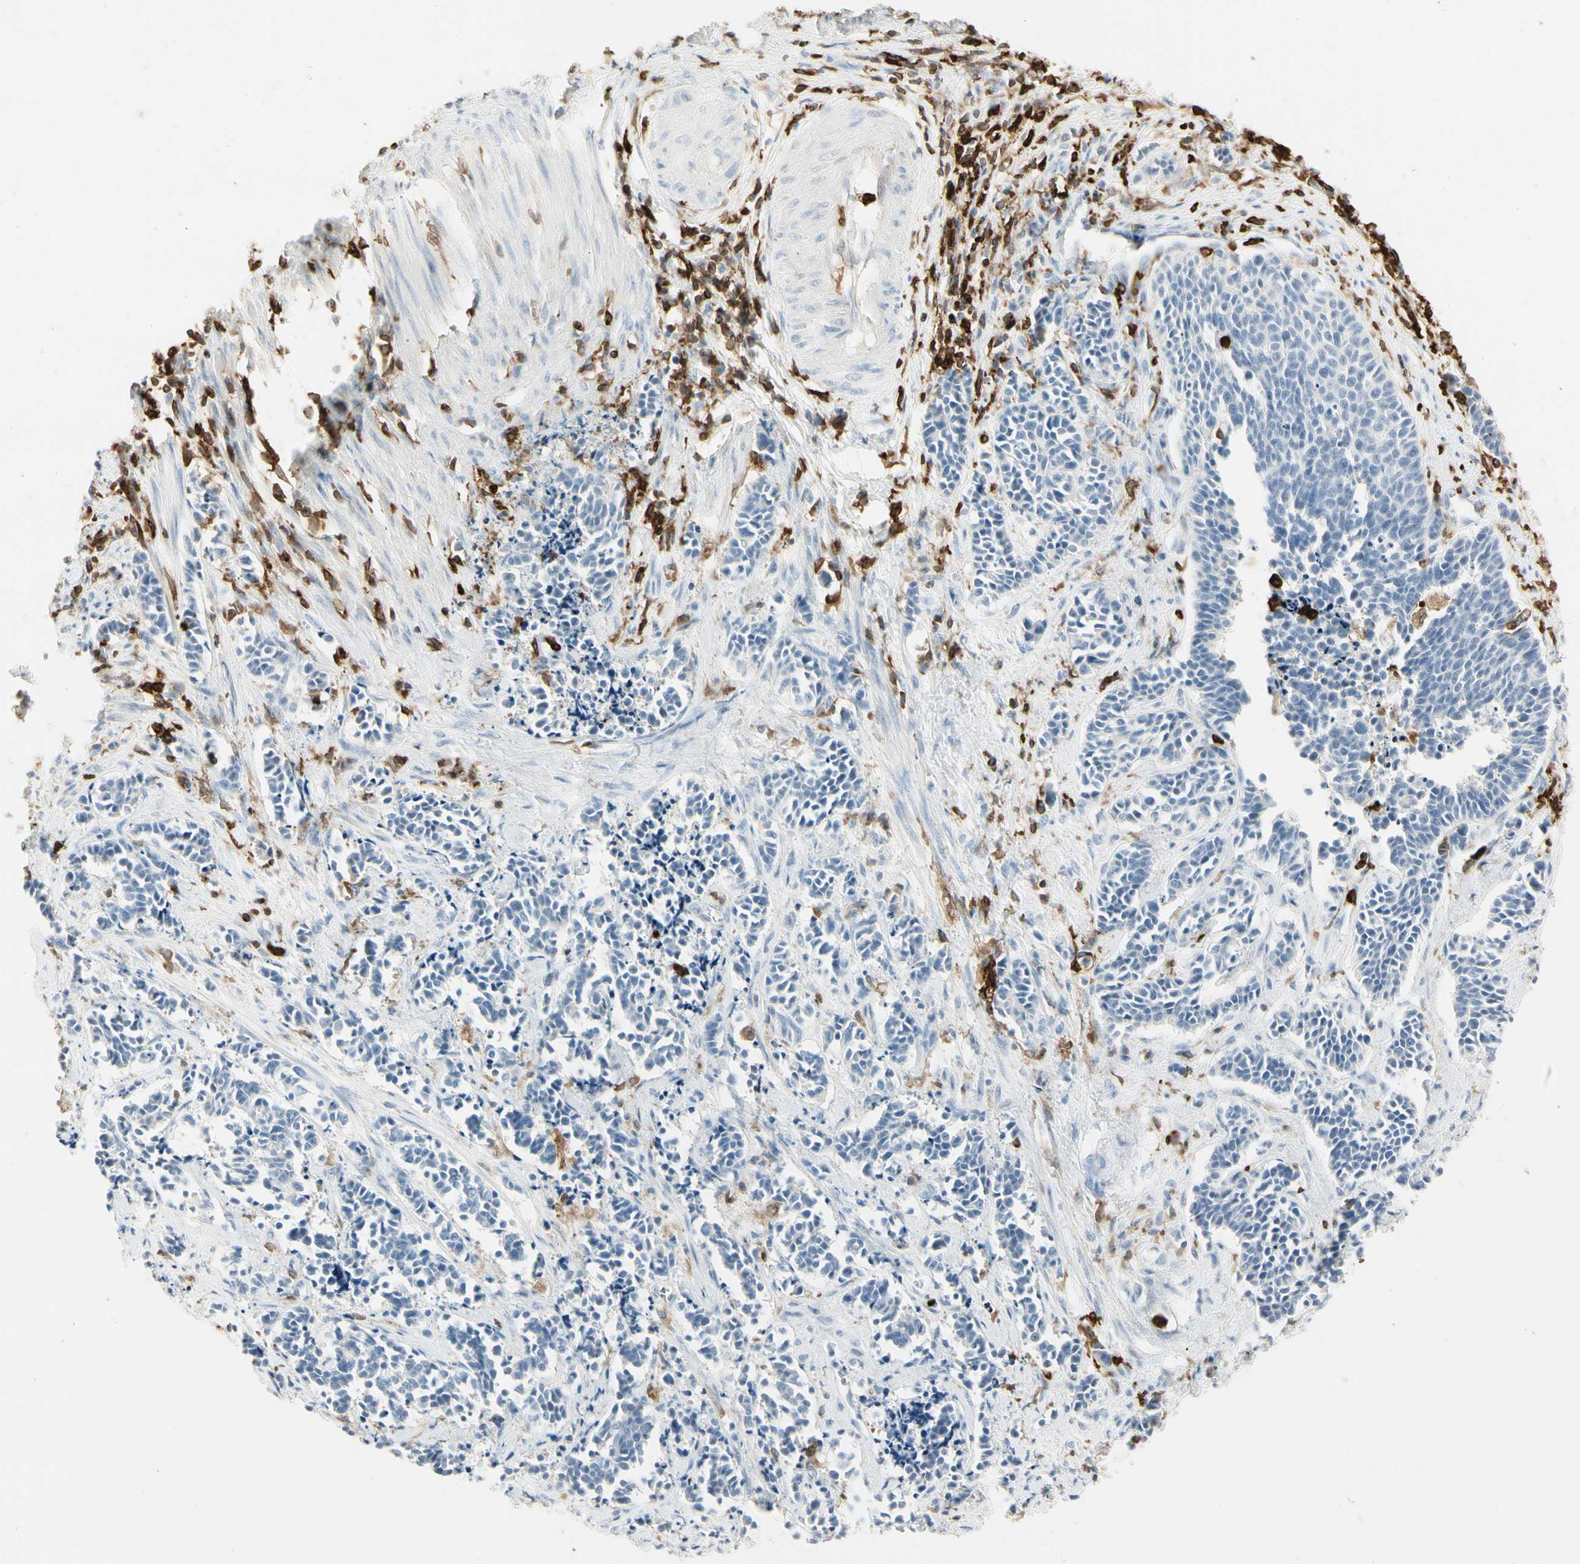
{"staining": {"intensity": "negative", "quantity": "none", "location": "none"}, "tissue": "cervical cancer", "cell_type": "Tumor cells", "image_type": "cancer", "snomed": [{"axis": "morphology", "description": "Squamous cell carcinoma, NOS"}, {"axis": "topography", "description": "Cervix"}], "caption": "A high-resolution histopathology image shows immunohistochemistry staining of cervical squamous cell carcinoma, which demonstrates no significant staining in tumor cells. Brightfield microscopy of IHC stained with DAB (3,3'-diaminobenzidine) (brown) and hematoxylin (blue), captured at high magnification.", "gene": "ITGB2", "patient": {"sex": "female", "age": 35}}